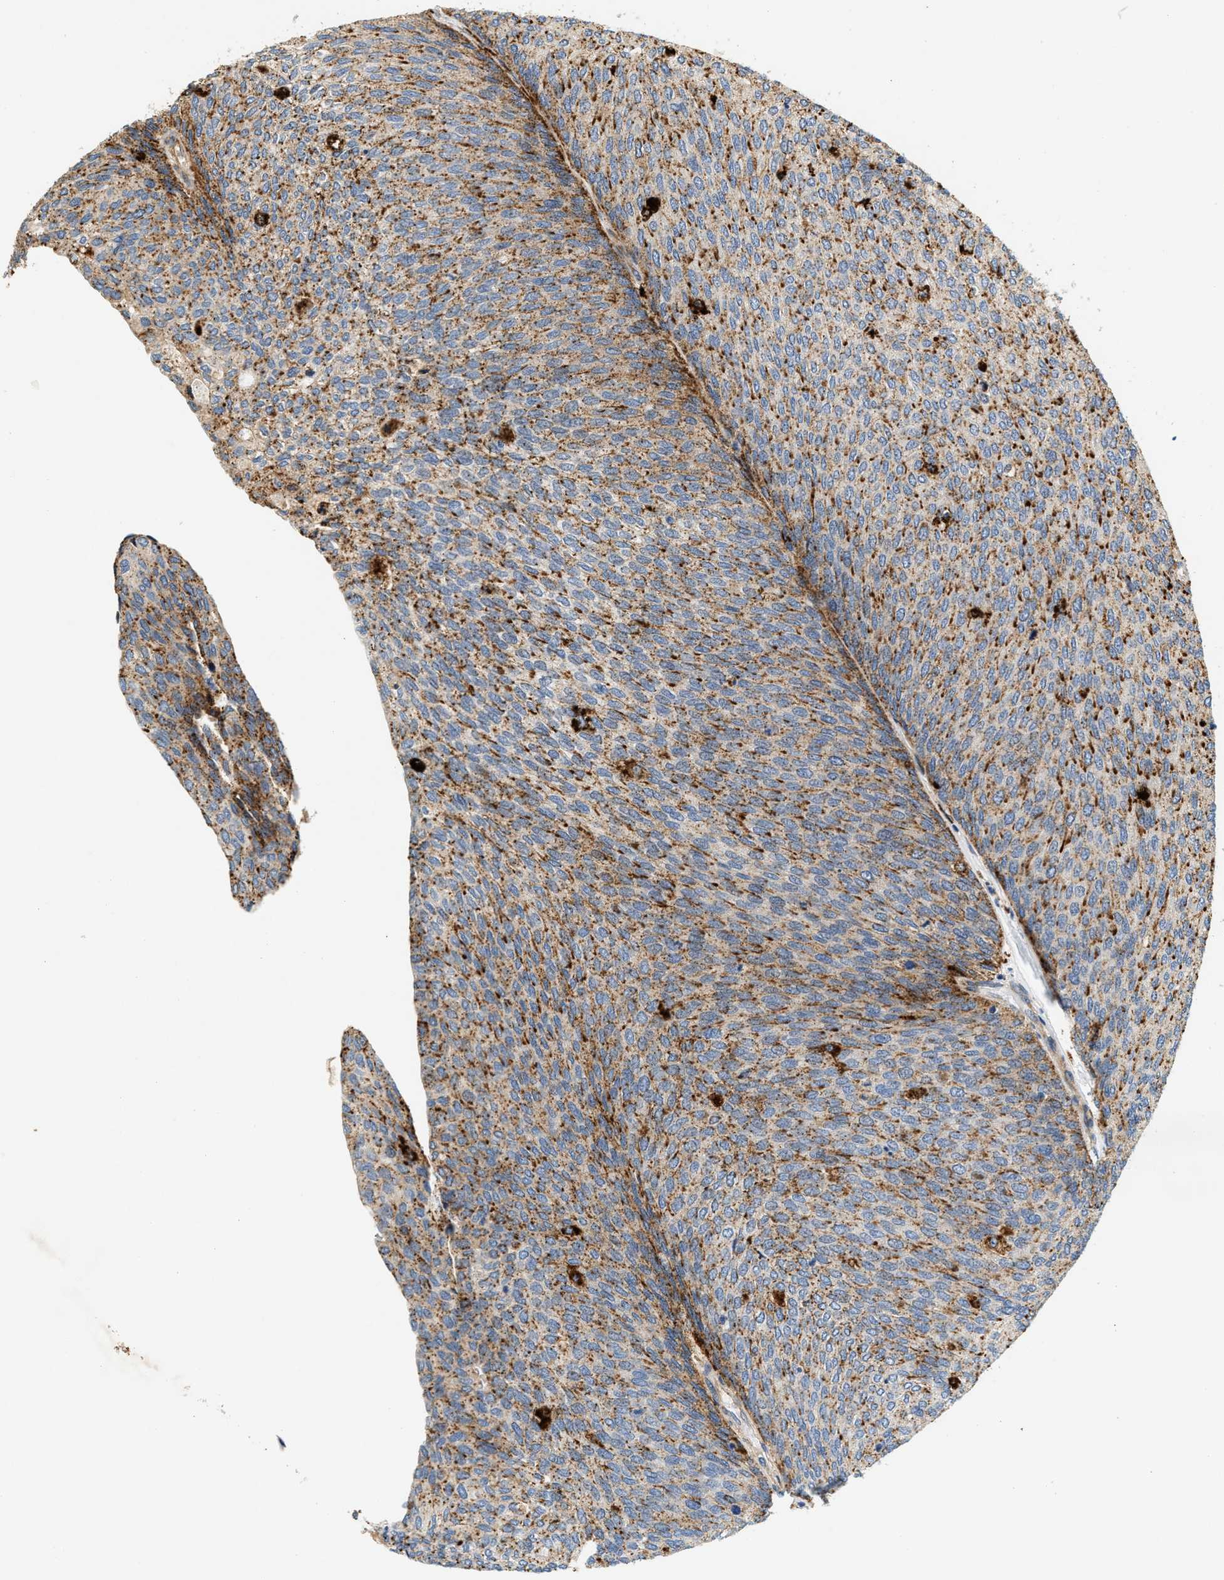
{"staining": {"intensity": "strong", "quantity": "25%-75%", "location": "cytoplasmic/membranous"}, "tissue": "urothelial cancer", "cell_type": "Tumor cells", "image_type": "cancer", "snomed": [{"axis": "morphology", "description": "Urothelial carcinoma, Low grade"}, {"axis": "topography", "description": "Urinary bladder"}], "caption": "The micrograph shows staining of urothelial cancer, revealing strong cytoplasmic/membranous protein expression (brown color) within tumor cells. (DAB IHC with brightfield microscopy, high magnification).", "gene": "DUSP10", "patient": {"sex": "female", "age": 79}}